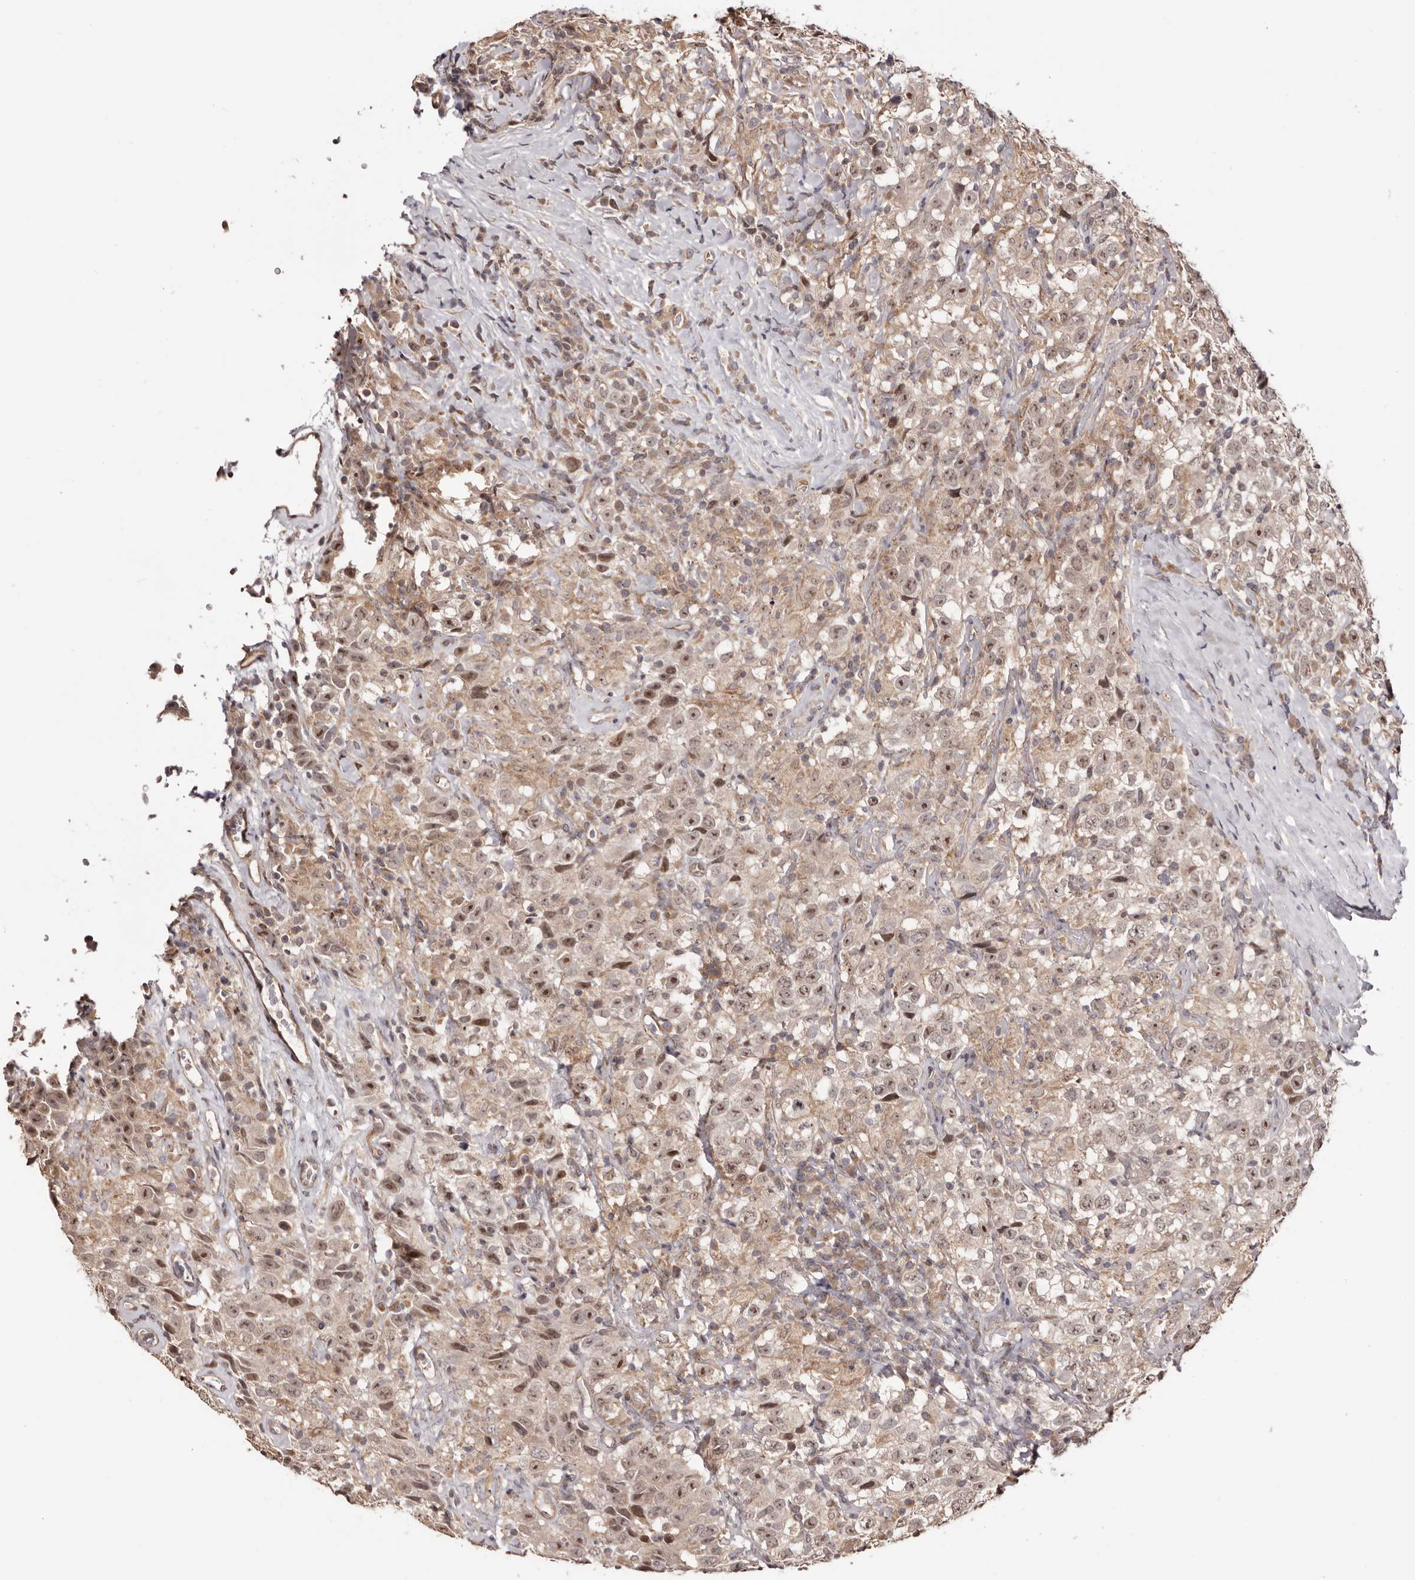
{"staining": {"intensity": "moderate", "quantity": ">75%", "location": "cytoplasmic/membranous,nuclear"}, "tissue": "testis cancer", "cell_type": "Tumor cells", "image_type": "cancer", "snomed": [{"axis": "morphology", "description": "Seminoma, NOS"}, {"axis": "topography", "description": "Testis"}], "caption": "Protein staining shows moderate cytoplasmic/membranous and nuclear expression in about >75% of tumor cells in testis seminoma. (IHC, brightfield microscopy, high magnification).", "gene": "NOL12", "patient": {"sex": "male", "age": 41}}